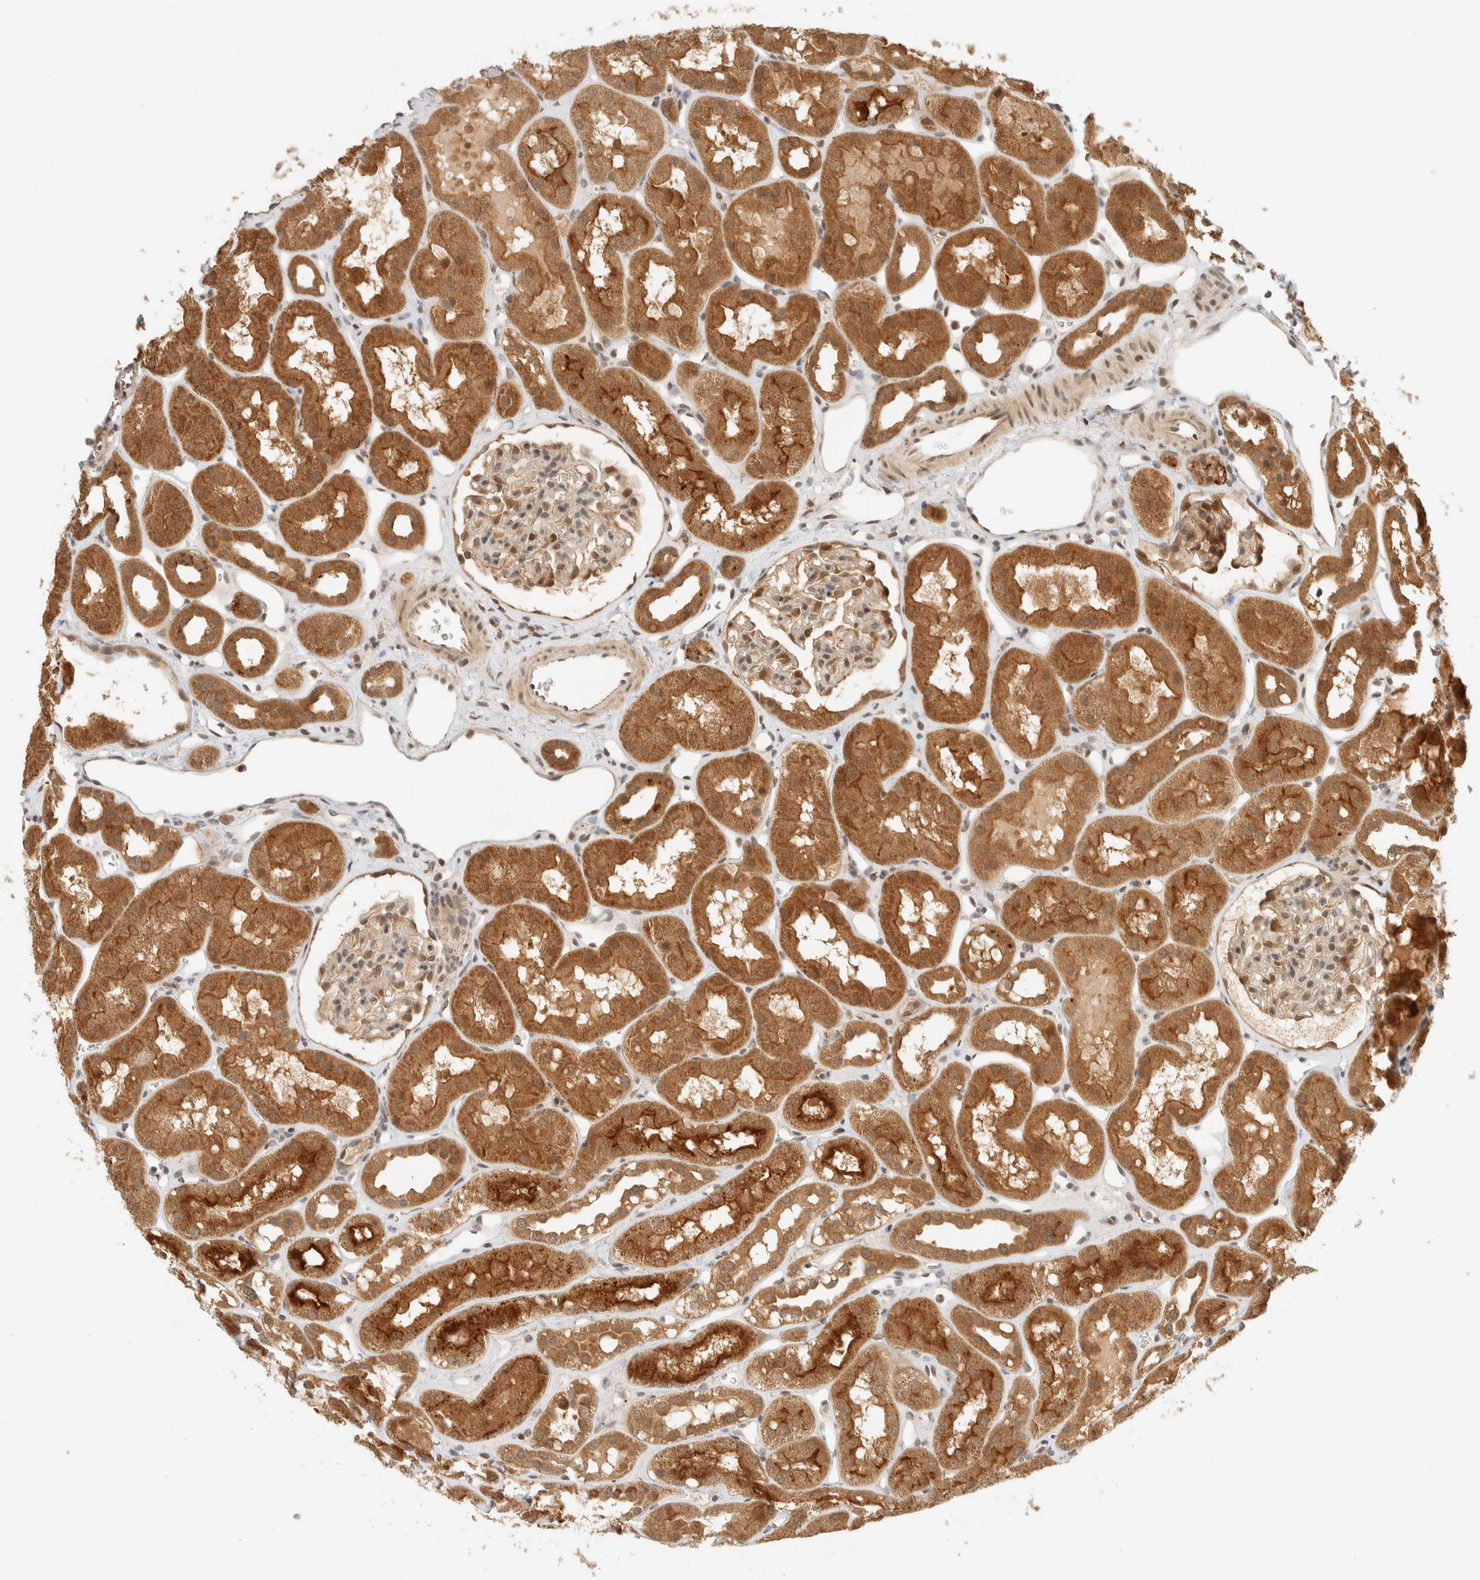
{"staining": {"intensity": "moderate", "quantity": "<25%", "location": "cytoplasmic/membranous,nuclear"}, "tissue": "kidney", "cell_type": "Cells in glomeruli", "image_type": "normal", "snomed": [{"axis": "morphology", "description": "Normal tissue, NOS"}, {"axis": "topography", "description": "Kidney"}], "caption": "IHC photomicrograph of benign human kidney stained for a protein (brown), which shows low levels of moderate cytoplasmic/membranous,nuclear expression in approximately <25% of cells in glomeruli.", "gene": "KIFAP3", "patient": {"sex": "male", "age": 16}}